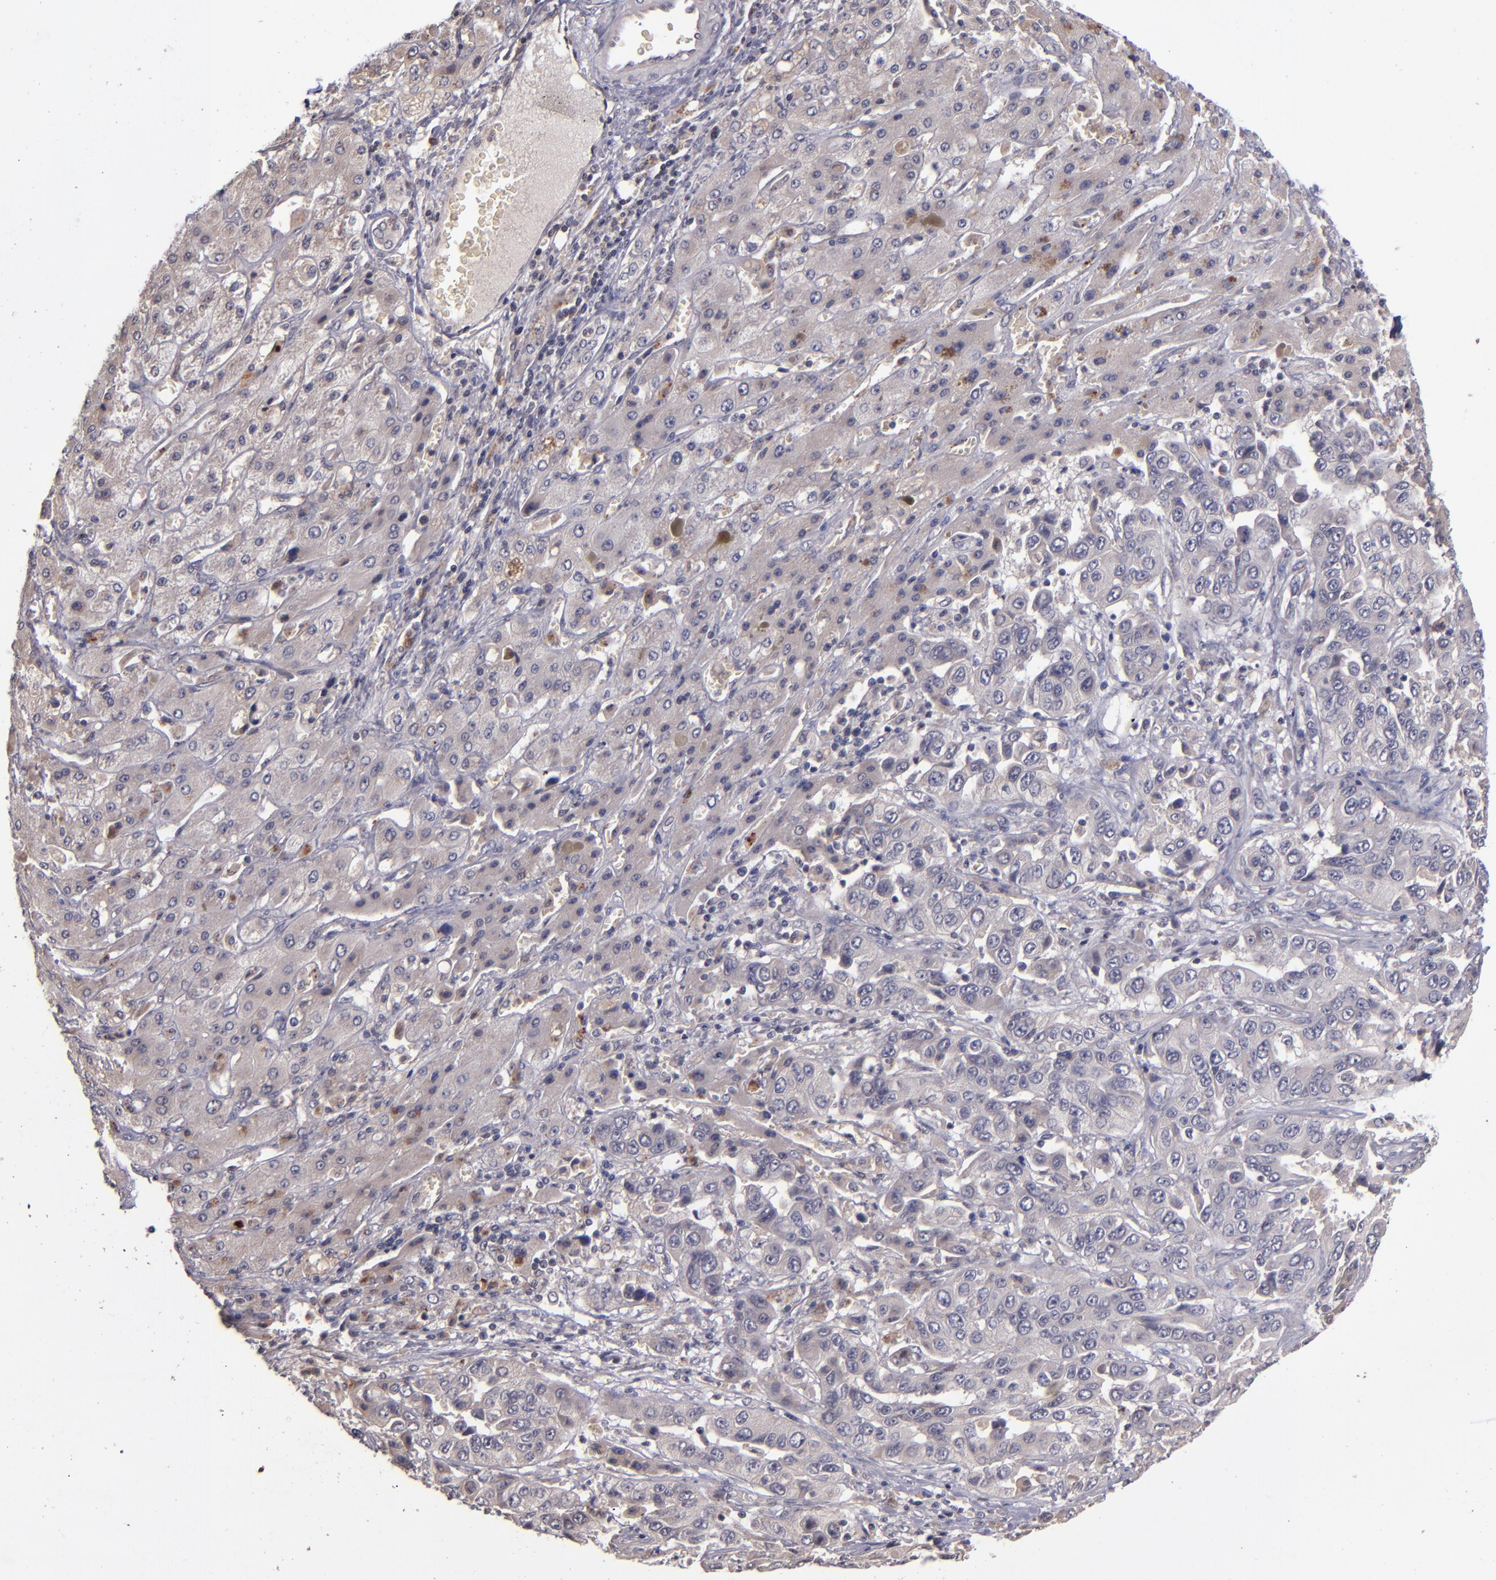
{"staining": {"intensity": "weak", "quantity": "25%-75%", "location": "cytoplasmic/membranous"}, "tissue": "liver cancer", "cell_type": "Tumor cells", "image_type": "cancer", "snomed": [{"axis": "morphology", "description": "Cholangiocarcinoma"}, {"axis": "topography", "description": "Liver"}], "caption": "Liver cholangiocarcinoma stained for a protein displays weak cytoplasmic/membranous positivity in tumor cells. (brown staining indicates protein expression, while blue staining denotes nuclei).", "gene": "TSC2", "patient": {"sex": "female", "age": 52}}